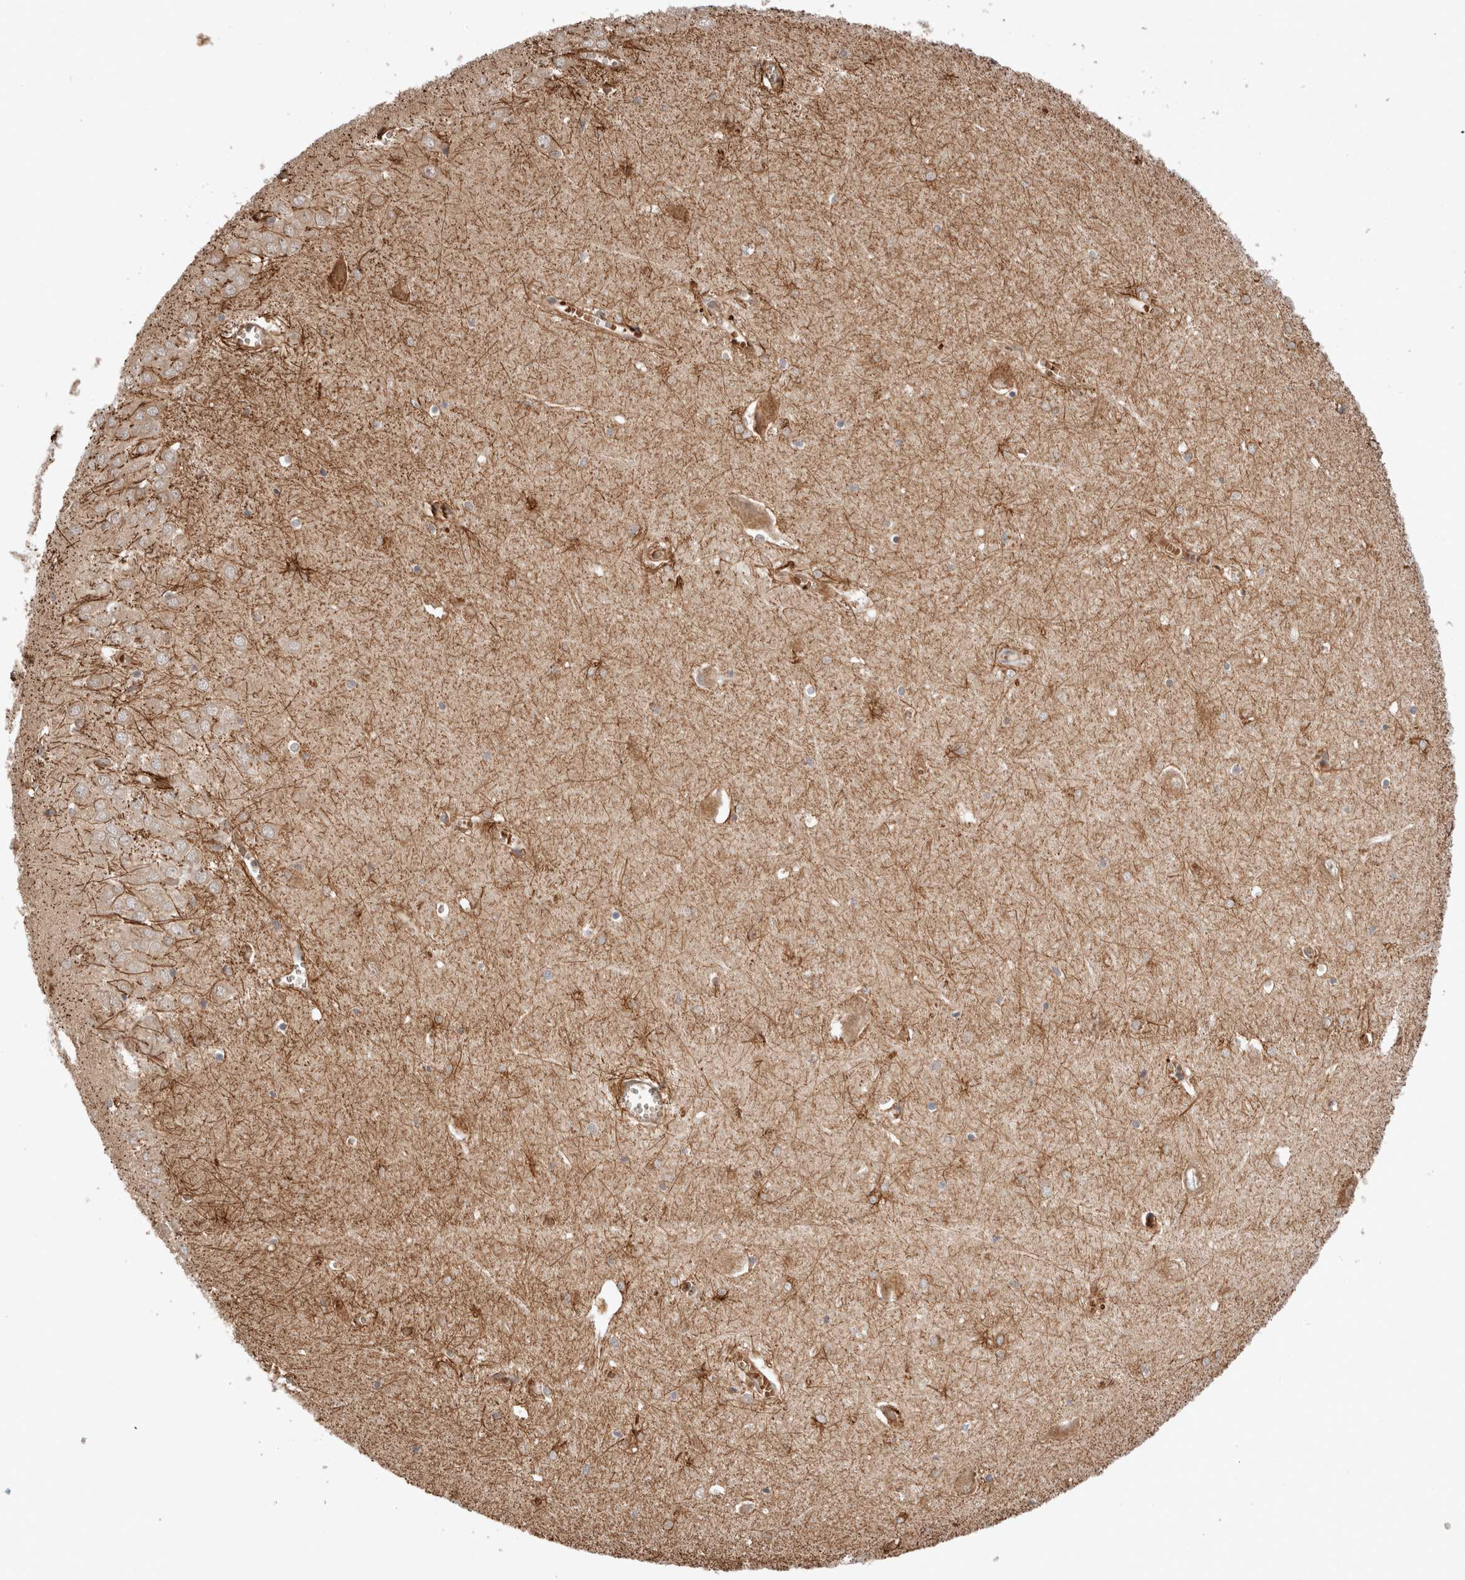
{"staining": {"intensity": "moderate", "quantity": ">75%", "location": "cytoplasmic/membranous"}, "tissue": "hippocampus", "cell_type": "Glial cells", "image_type": "normal", "snomed": [{"axis": "morphology", "description": "Normal tissue, NOS"}, {"axis": "topography", "description": "Hippocampus"}], "caption": "Immunohistochemistry (IHC) micrograph of benign hippocampus: human hippocampus stained using immunohistochemistry shows medium levels of moderate protein expression localized specifically in the cytoplasmic/membranous of glial cells, appearing as a cytoplasmic/membranous brown color.", "gene": "ZNF649", "patient": {"sex": "male", "age": 70}}